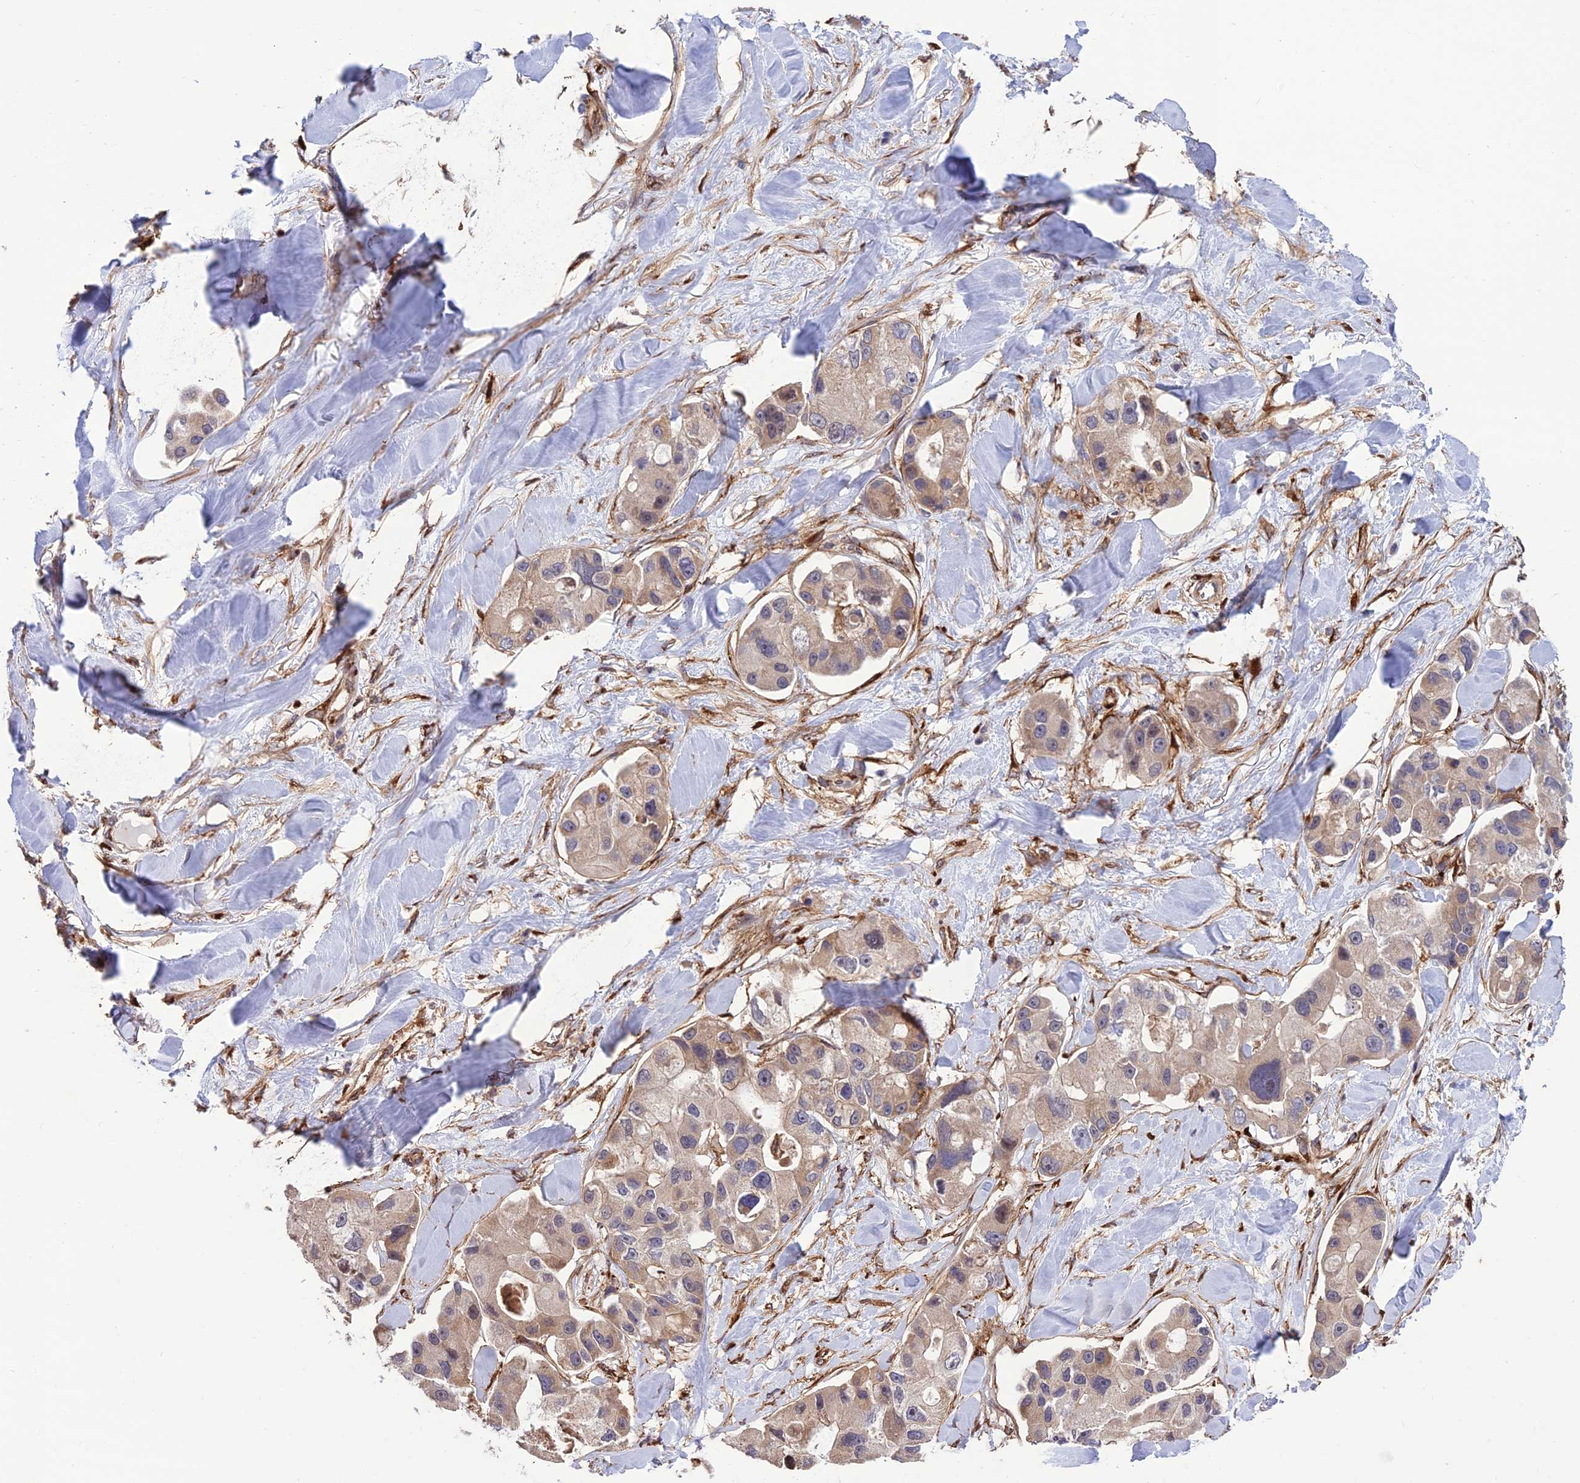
{"staining": {"intensity": "weak", "quantity": "25%-75%", "location": "cytoplasmic/membranous"}, "tissue": "lung cancer", "cell_type": "Tumor cells", "image_type": "cancer", "snomed": [{"axis": "morphology", "description": "Adenocarcinoma, NOS"}, {"axis": "topography", "description": "Lung"}], "caption": "Adenocarcinoma (lung) stained with a protein marker demonstrates weak staining in tumor cells.", "gene": "CRTAP", "patient": {"sex": "female", "age": 54}}